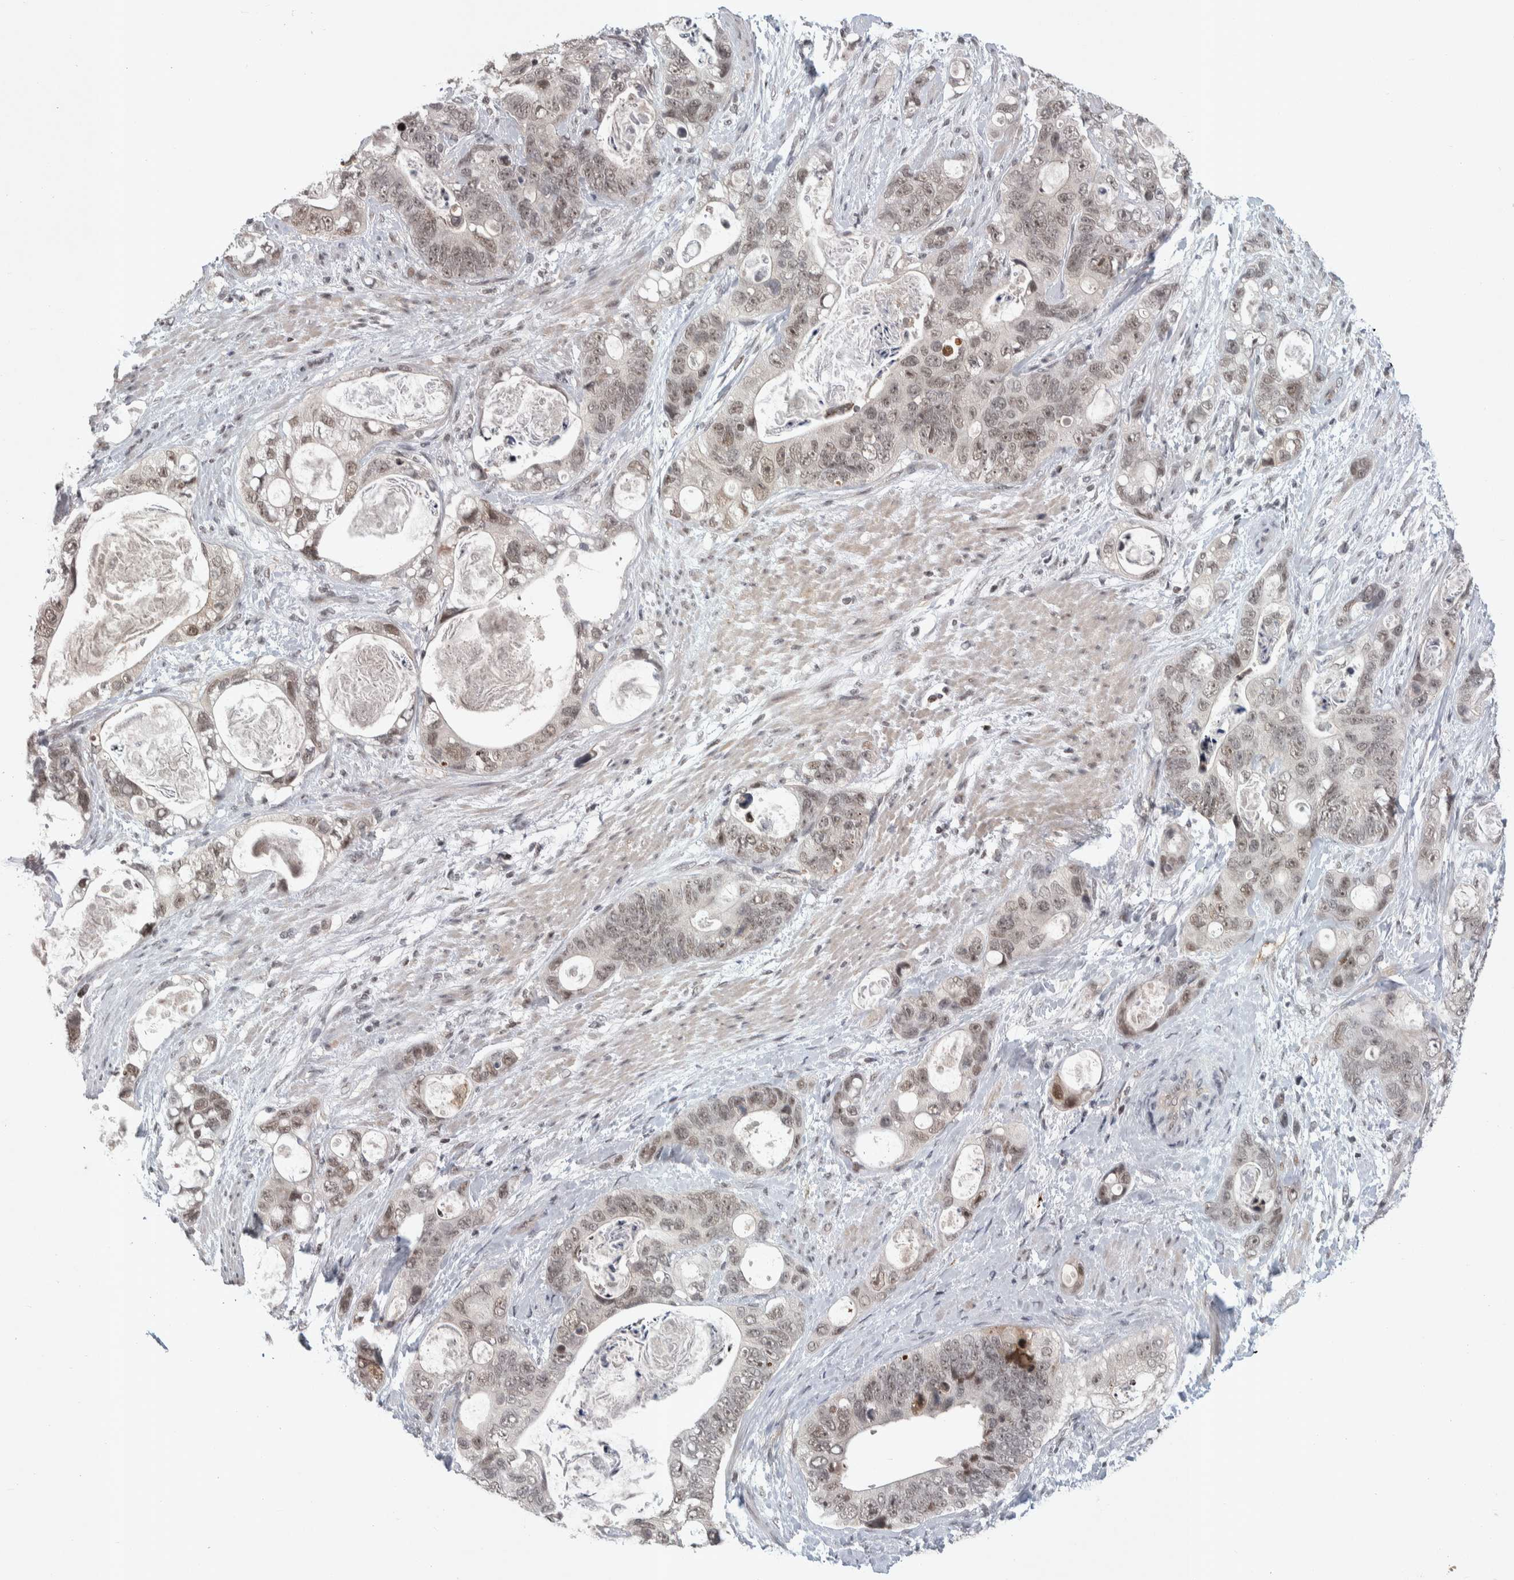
{"staining": {"intensity": "weak", "quantity": "25%-75%", "location": "nuclear"}, "tissue": "stomach cancer", "cell_type": "Tumor cells", "image_type": "cancer", "snomed": [{"axis": "morphology", "description": "Normal tissue, NOS"}, {"axis": "morphology", "description": "Adenocarcinoma, NOS"}, {"axis": "topography", "description": "Stomach"}], "caption": "DAB (3,3'-diaminobenzidine) immunohistochemical staining of adenocarcinoma (stomach) exhibits weak nuclear protein expression in approximately 25%-75% of tumor cells. The protein is stained brown, and the nuclei are stained in blue (DAB IHC with brightfield microscopy, high magnification).", "gene": "ZSCAN21", "patient": {"sex": "female", "age": 89}}